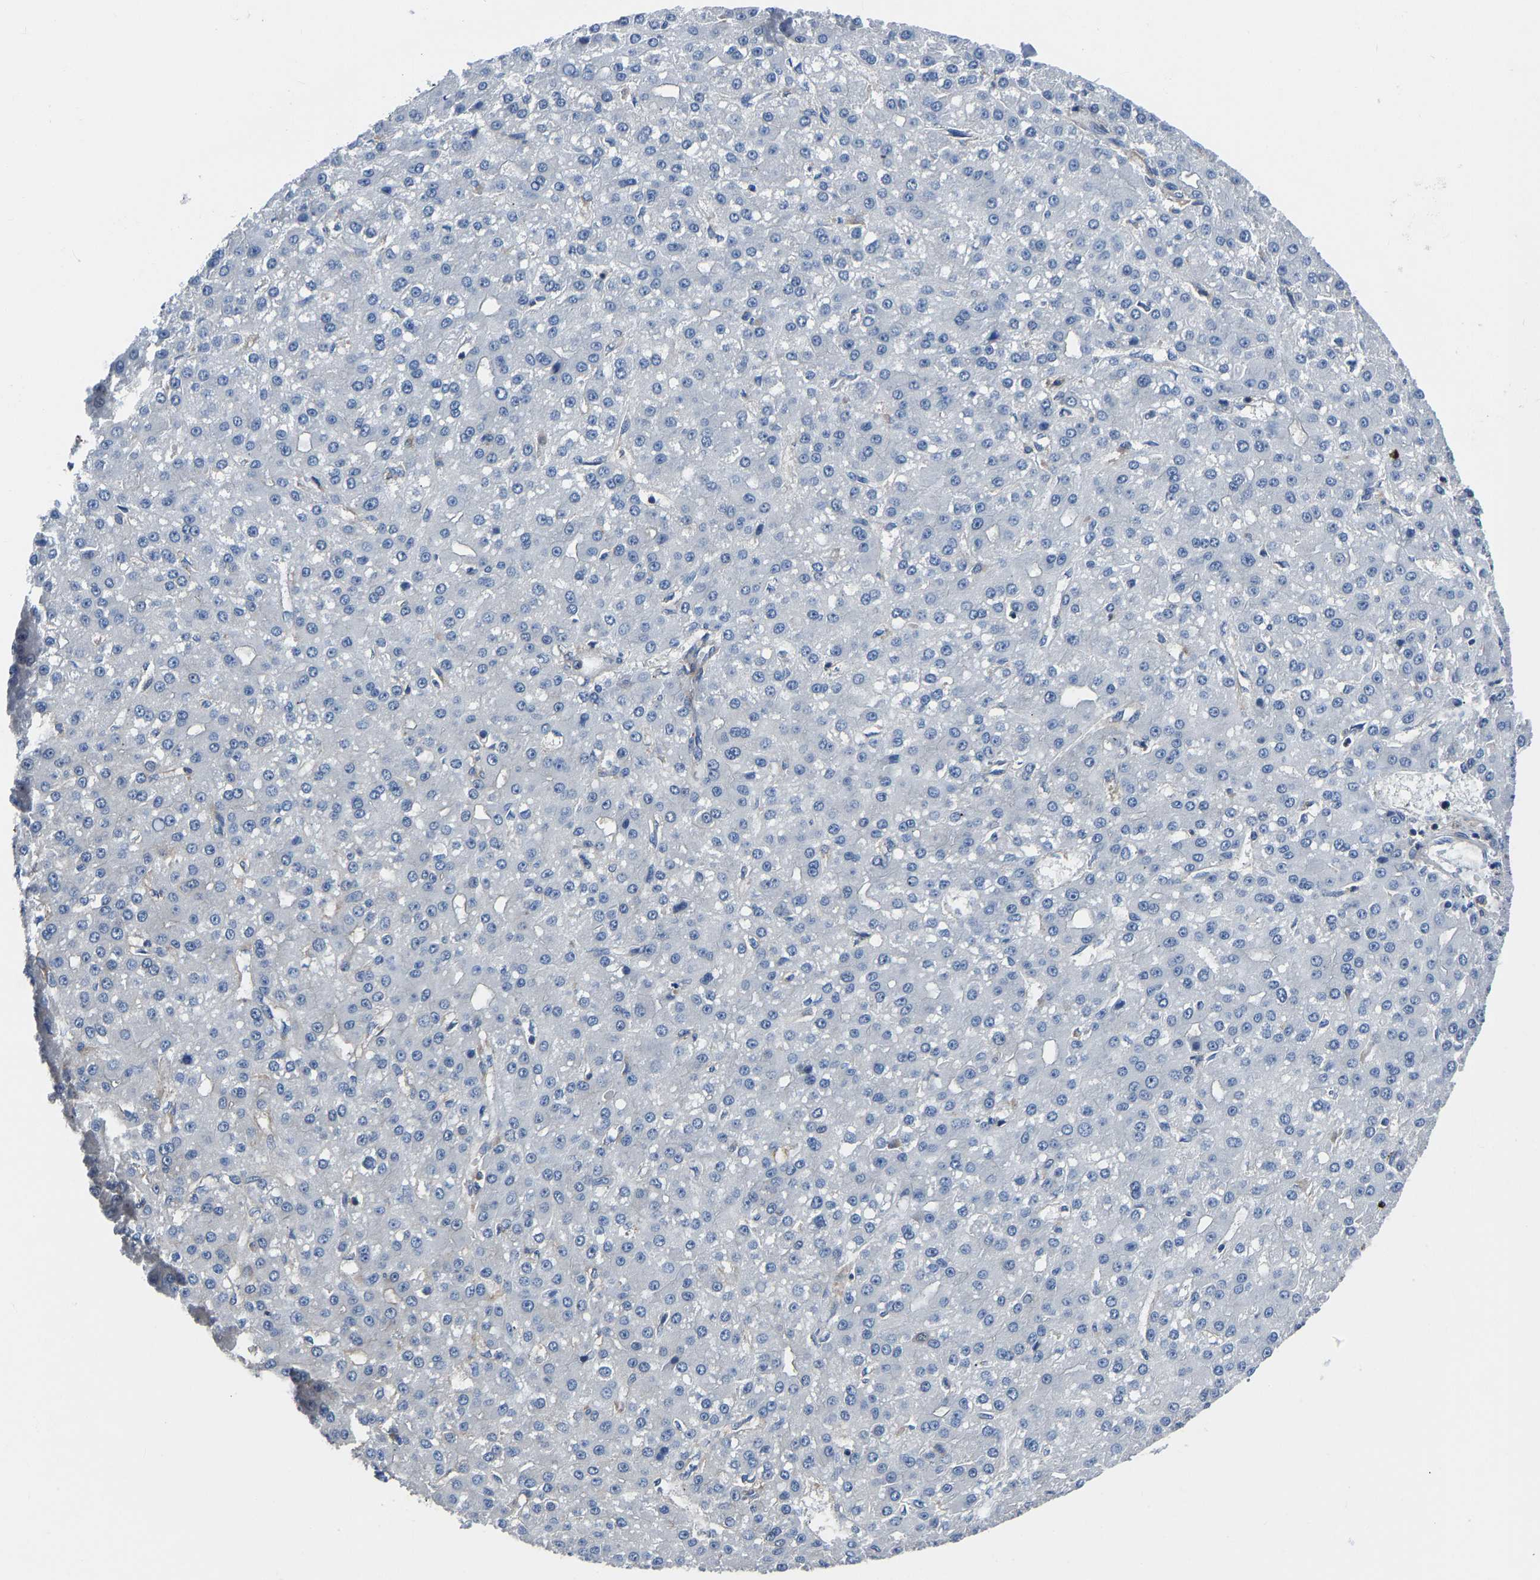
{"staining": {"intensity": "negative", "quantity": "none", "location": "none"}, "tissue": "liver cancer", "cell_type": "Tumor cells", "image_type": "cancer", "snomed": [{"axis": "morphology", "description": "Carcinoma, Hepatocellular, NOS"}, {"axis": "topography", "description": "Liver"}], "caption": "This is an immunohistochemistry (IHC) histopathology image of liver cancer. There is no expression in tumor cells.", "gene": "PRKAR1A", "patient": {"sex": "male", "age": 67}}